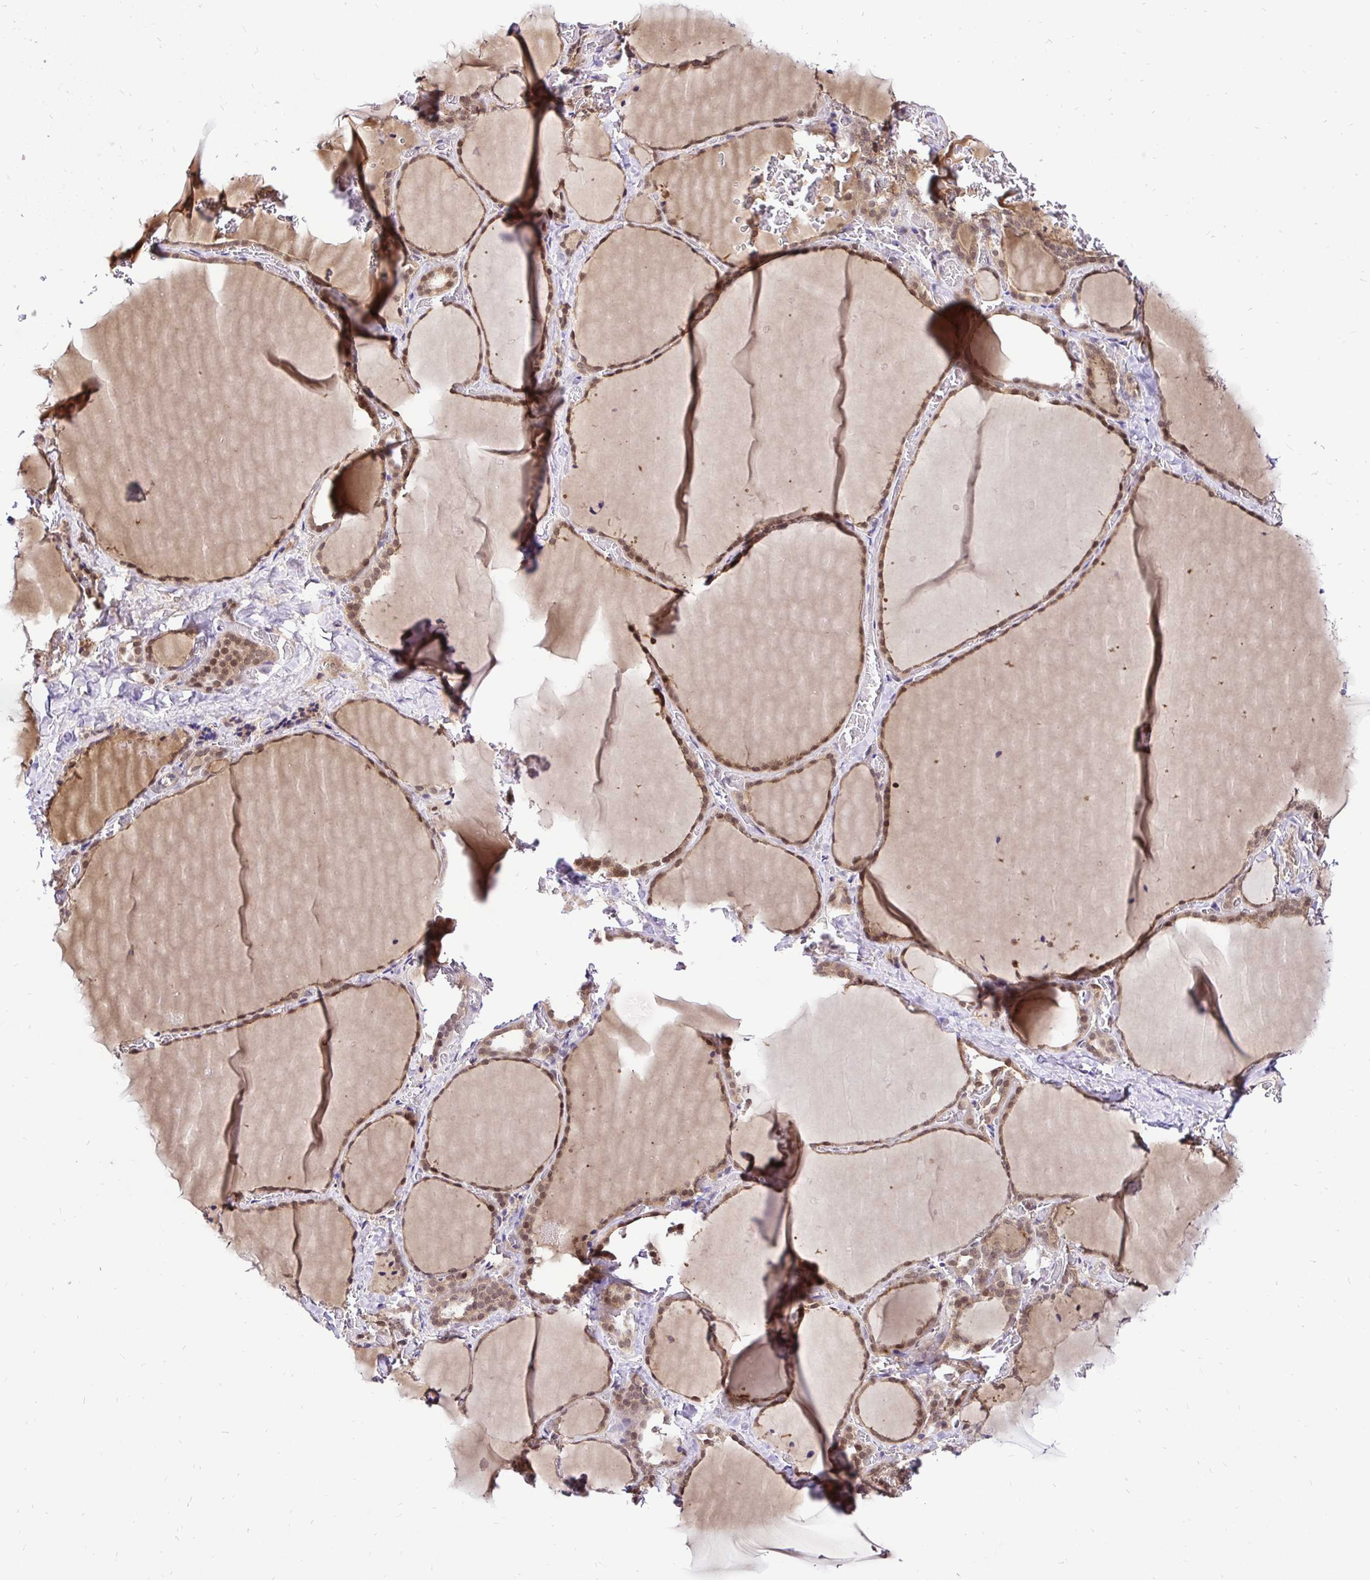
{"staining": {"intensity": "moderate", "quantity": ">75%", "location": "nuclear"}, "tissue": "thyroid gland", "cell_type": "Glandular cells", "image_type": "normal", "snomed": [{"axis": "morphology", "description": "Normal tissue, NOS"}, {"axis": "topography", "description": "Thyroid gland"}], "caption": "A histopathology image of thyroid gland stained for a protein displays moderate nuclear brown staining in glandular cells. Using DAB (brown) and hematoxylin (blue) stains, captured at high magnification using brightfield microscopy.", "gene": "UBE2M", "patient": {"sex": "female", "age": 36}}